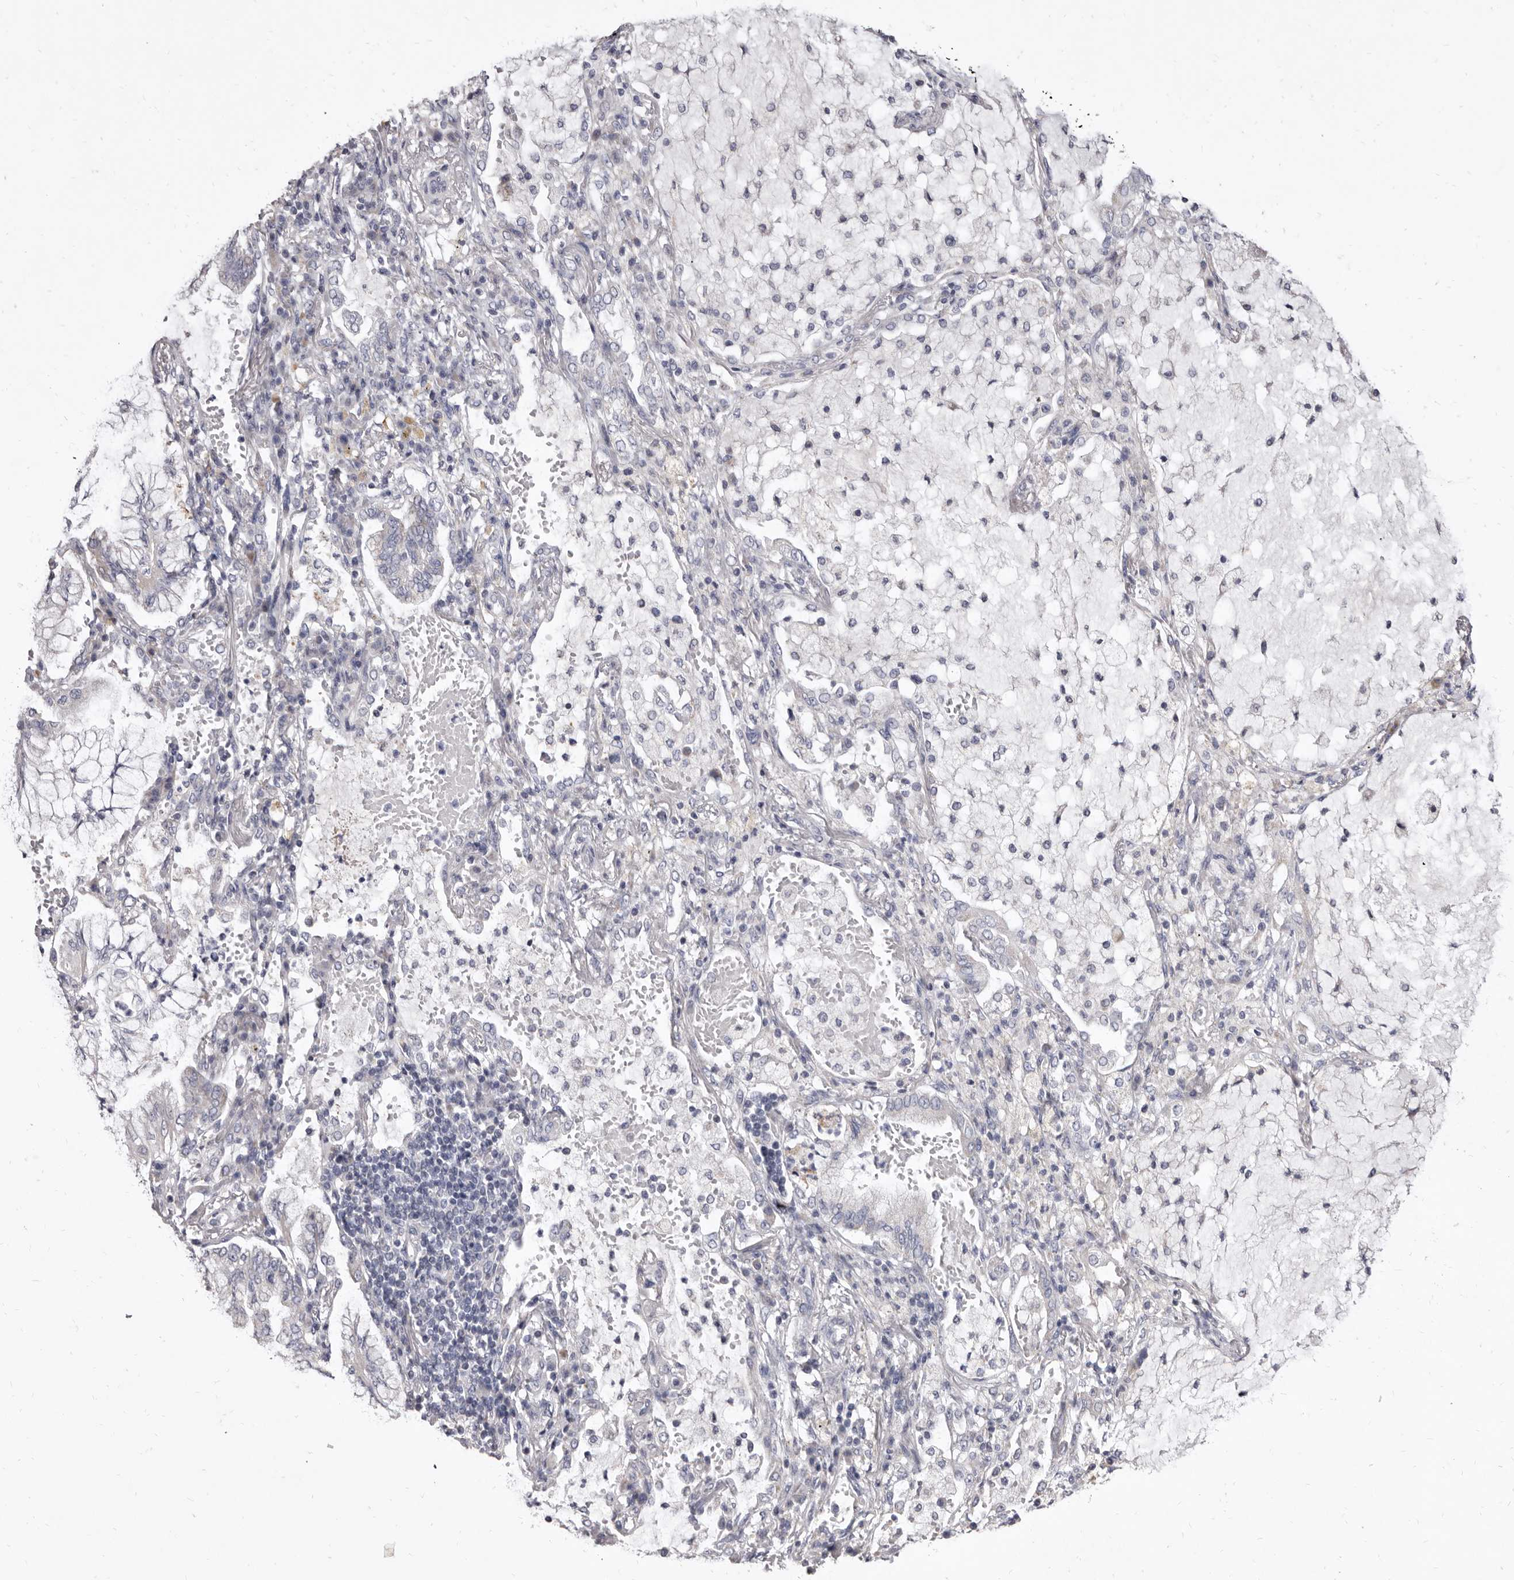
{"staining": {"intensity": "negative", "quantity": "none", "location": "none"}, "tissue": "lung cancer", "cell_type": "Tumor cells", "image_type": "cancer", "snomed": [{"axis": "morphology", "description": "Adenocarcinoma, NOS"}, {"axis": "topography", "description": "Lung"}], "caption": "Histopathology image shows no protein expression in tumor cells of lung adenocarcinoma tissue.", "gene": "CYP2E1", "patient": {"sex": "female", "age": 70}}